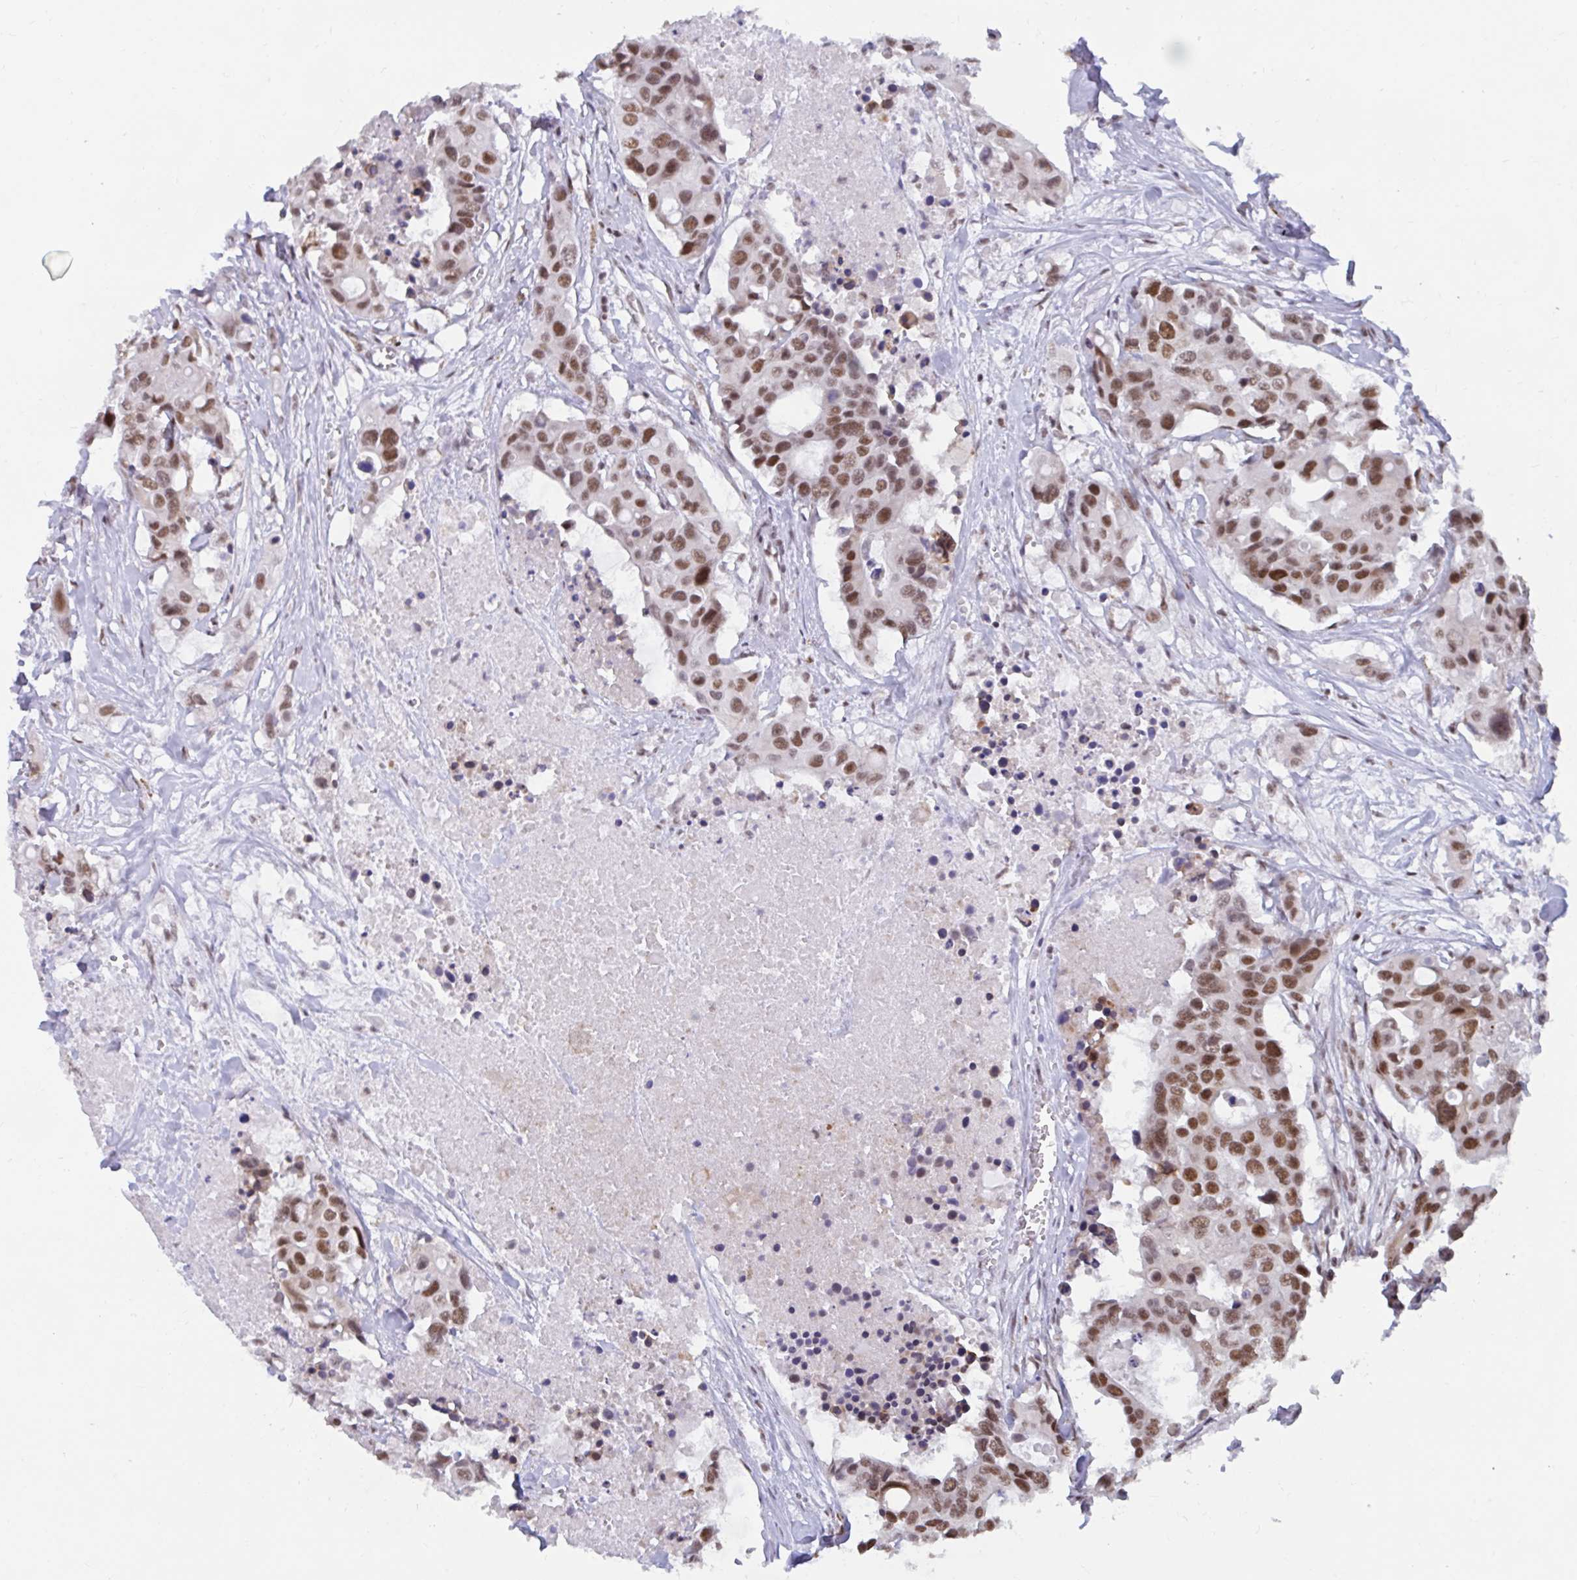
{"staining": {"intensity": "moderate", "quantity": ">75%", "location": "nuclear"}, "tissue": "colorectal cancer", "cell_type": "Tumor cells", "image_type": "cancer", "snomed": [{"axis": "morphology", "description": "Adenocarcinoma, NOS"}, {"axis": "topography", "description": "Colon"}], "caption": "Immunohistochemical staining of adenocarcinoma (colorectal) reveals medium levels of moderate nuclear expression in approximately >75% of tumor cells. Immunohistochemistry (ihc) stains the protein of interest in brown and the nuclei are stained blue.", "gene": "PHF10", "patient": {"sex": "male", "age": 77}}